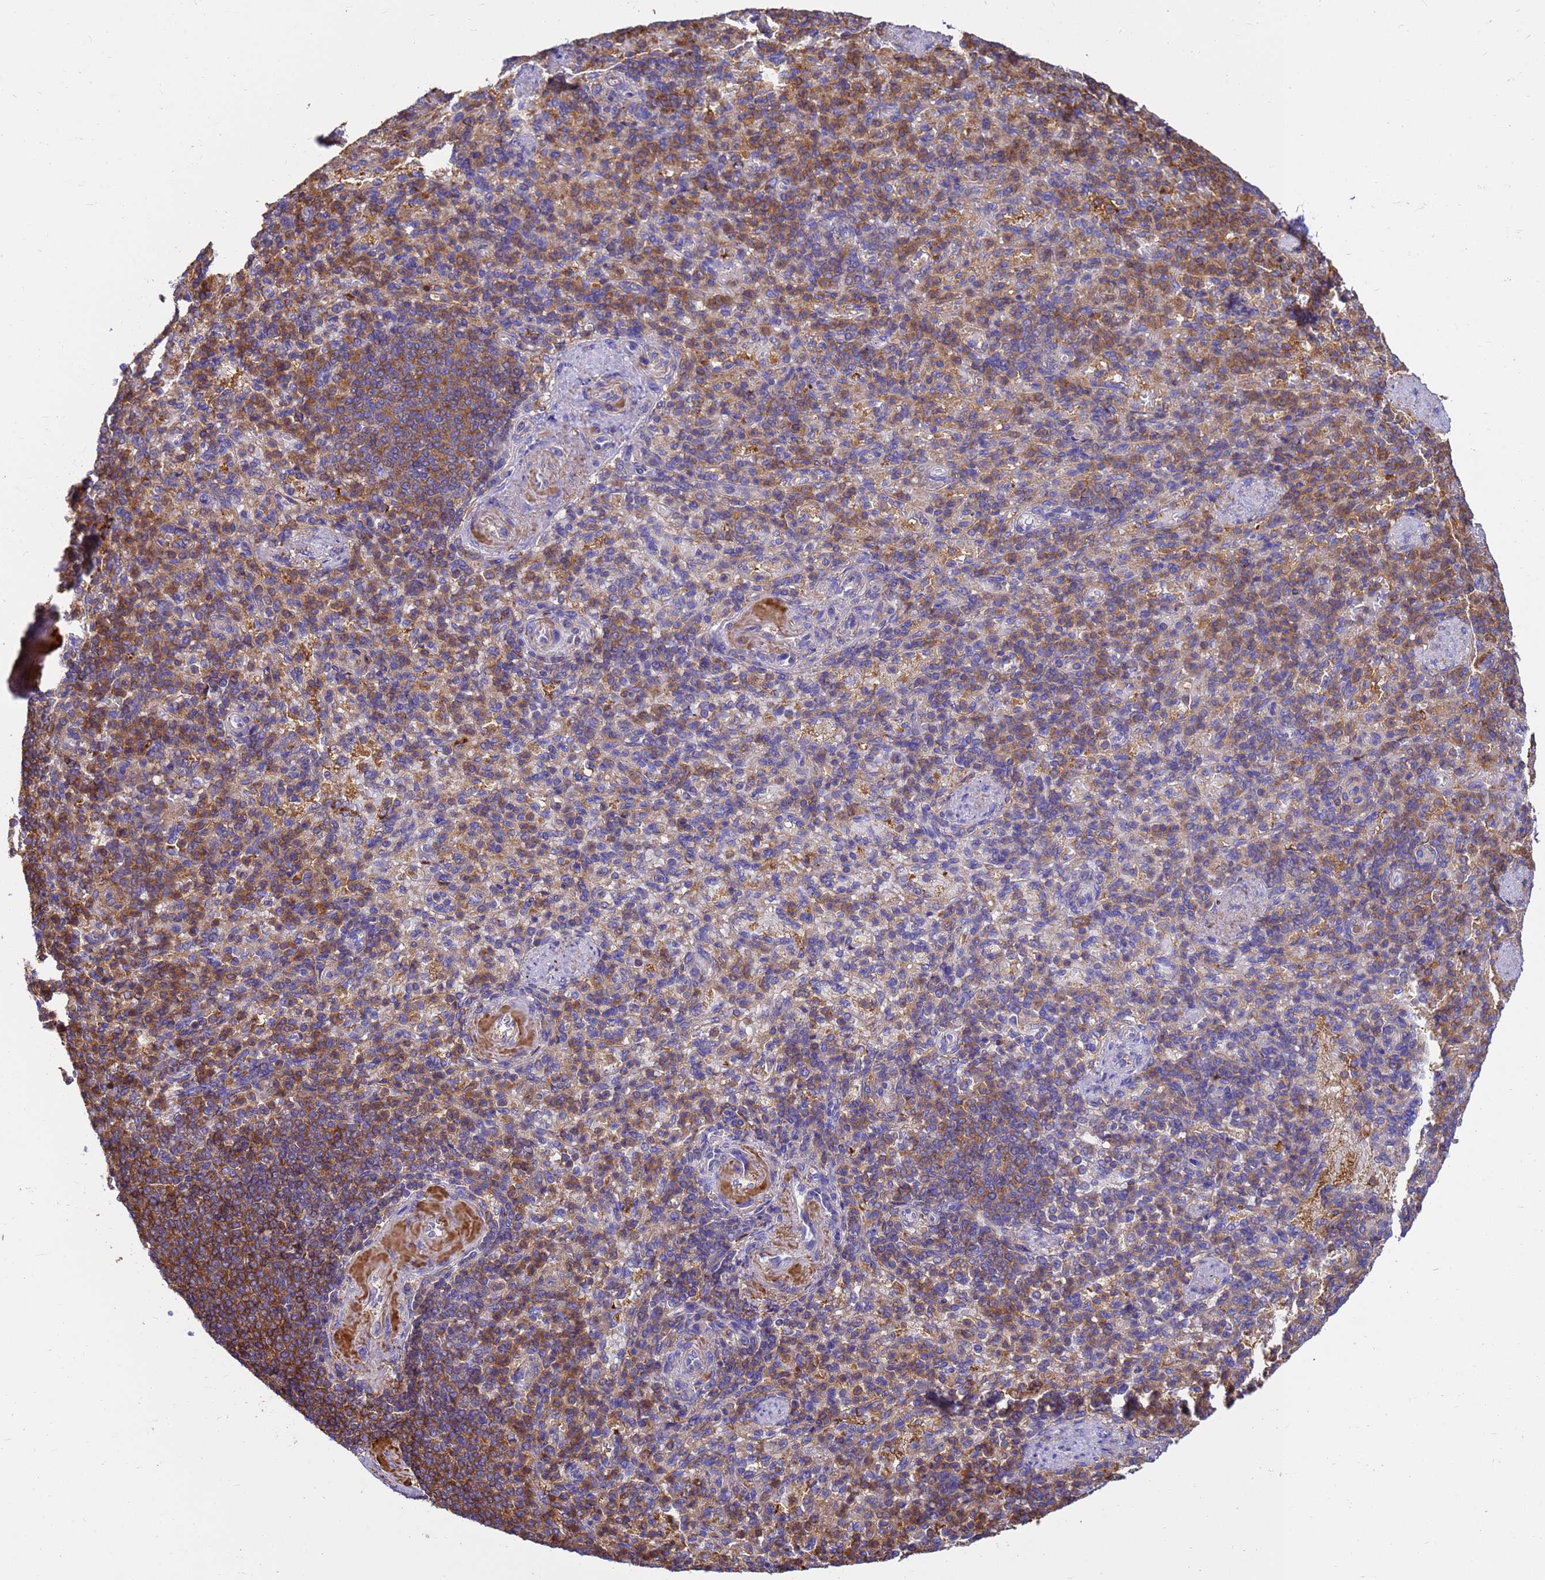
{"staining": {"intensity": "moderate", "quantity": "<25%", "location": "cytoplasmic/membranous"}, "tissue": "spleen", "cell_type": "Cells in red pulp", "image_type": "normal", "snomed": [{"axis": "morphology", "description": "Normal tissue, NOS"}, {"axis": "topography", "description": "Spleen"}], "caption": "Protein positivity by IHC shows moderate cytoplasmic/membranous positivity in about <25% of cells in red pulp in unremarkable spleen.", "gene": "ZNF235", "patient": {"sex": "female", "age": 74}}